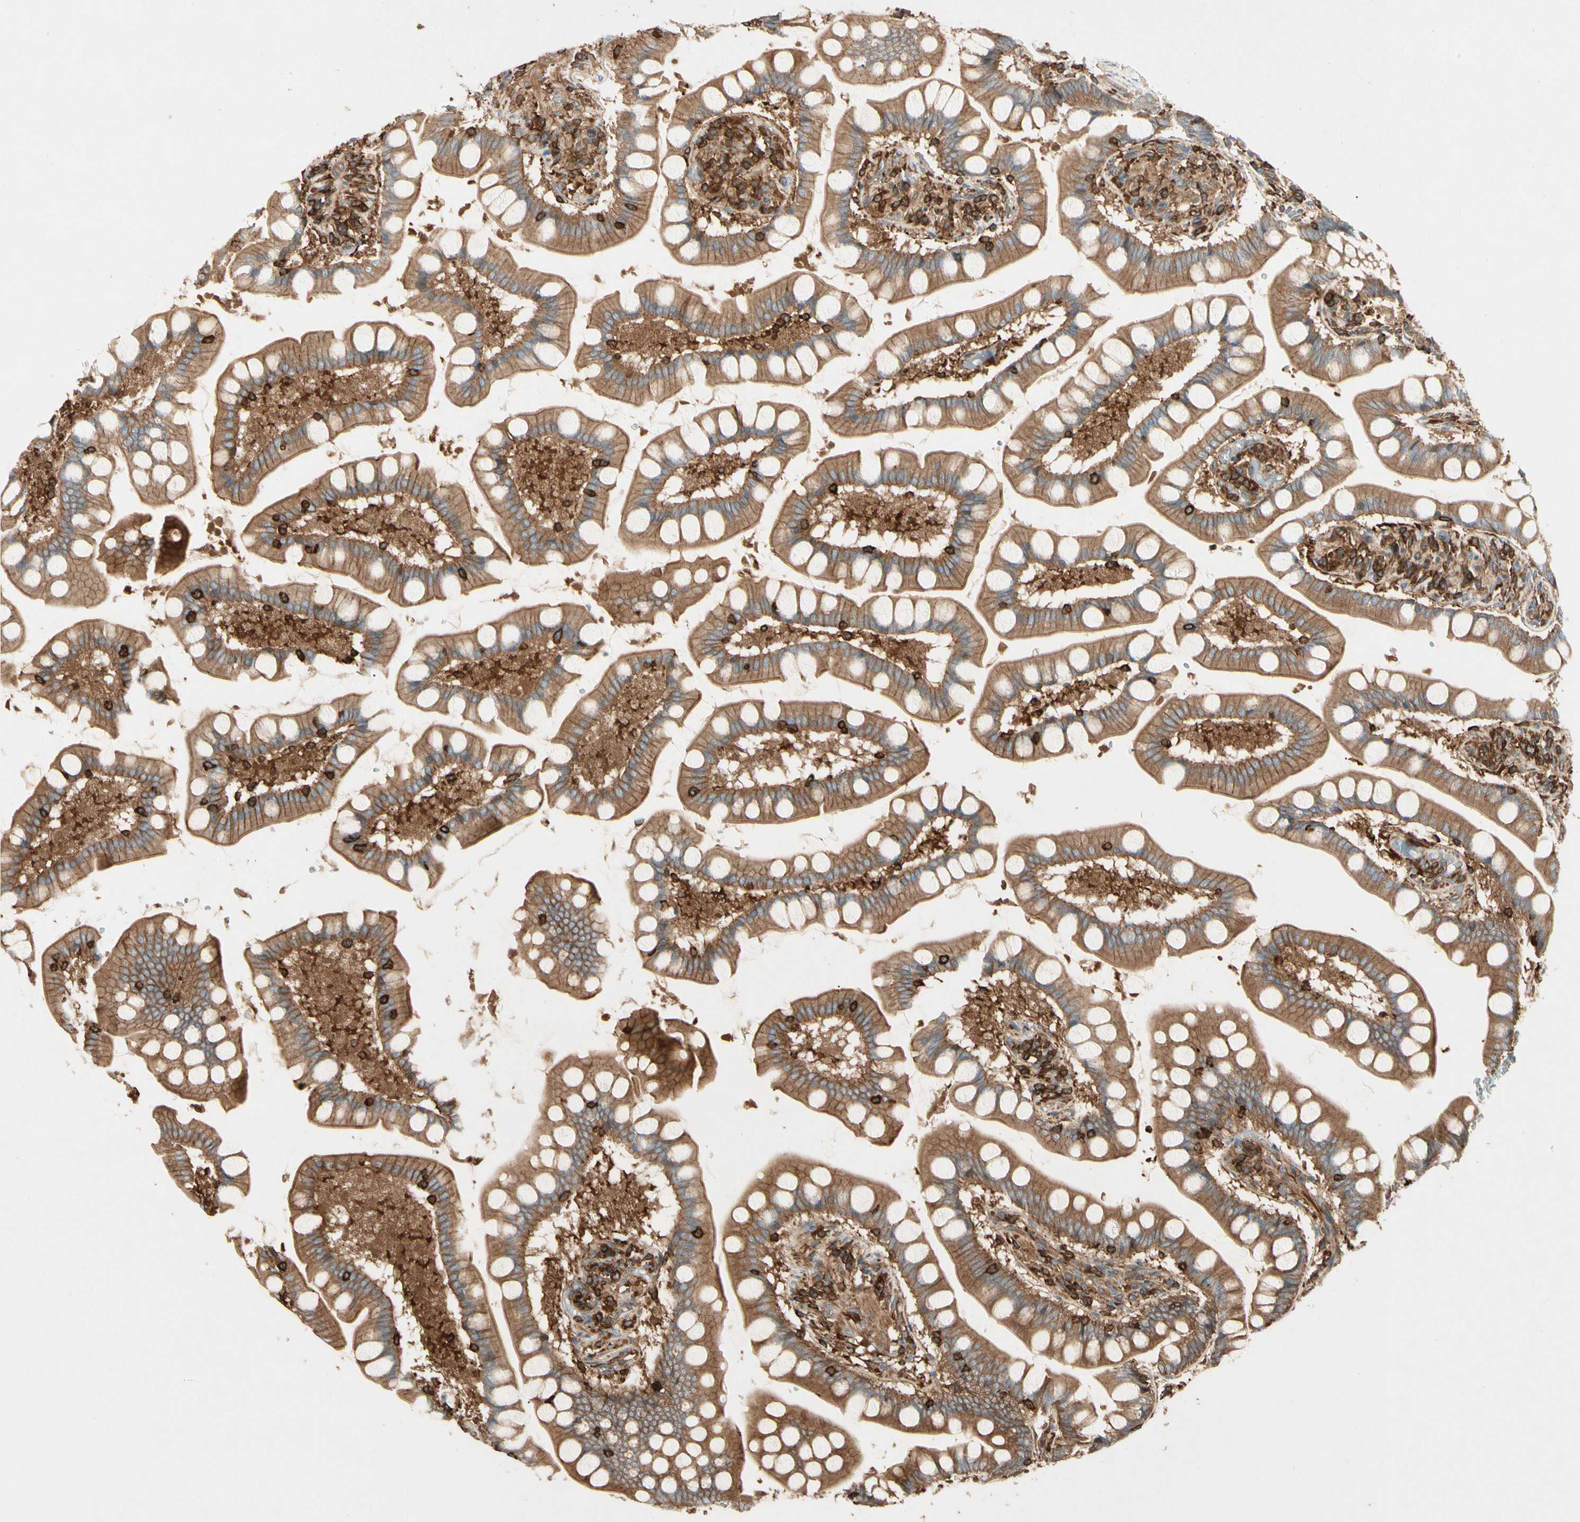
{"staining": {"intensity": "strong", "quantity": ">75%", "location": "cytoplasmic/membranous"}, "tissue": "small intestine", "cell_type": "Glandular cells", "image_type": "normal", "snomed": [{"axis": "morphology", "description": "Normal tissue, NOS"}, {"axis": "topography", "description": "Small intestine"}], "caption": "Immunohistochemical staining of benign human small intestine displays >75% levels of strong cytoplasmic/membranous protein staining in about >75% of glandular cells.", "gene": "ARPC2", "patient": {"sex": "male", "age": 41}}